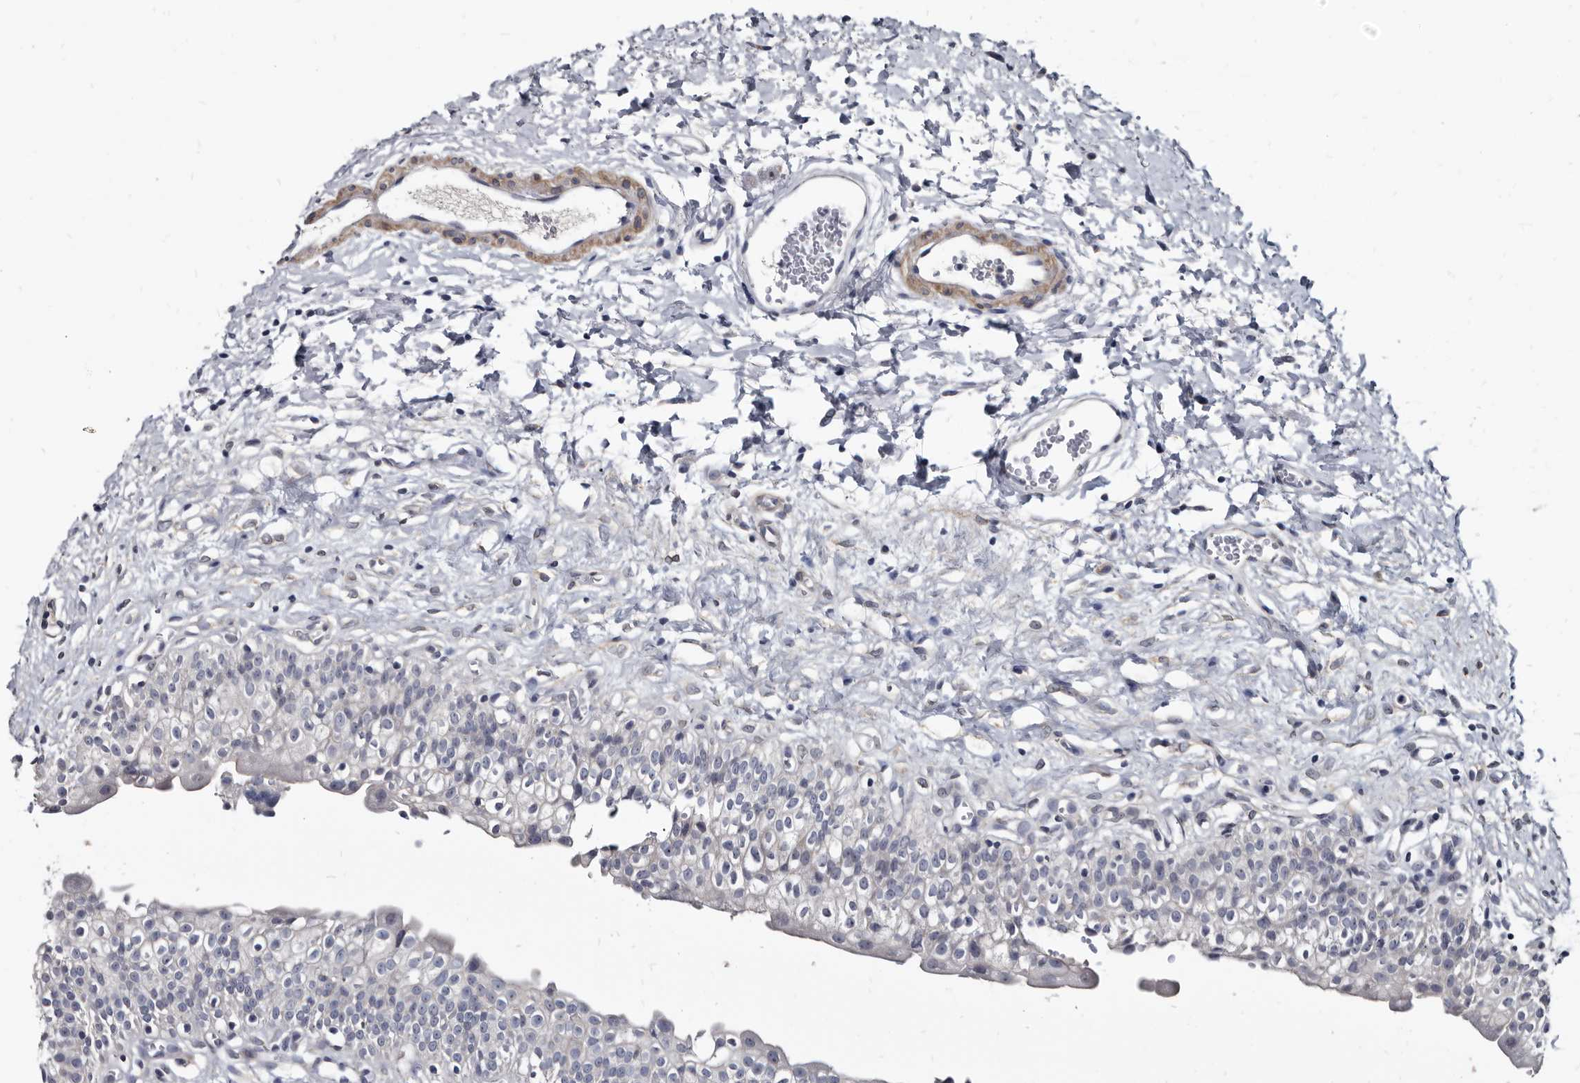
{"staining": {"intensity": "negative", "quantity": "none", "location": "none"}, "tissue": "urinary bladder", "cell_type": "Urothelial cells", "image_type": "normal", "snomed": [{"axis": "morphology", "description": "Normal tissue, NOS"}, {"axis": "topography", "description": "Urinary bladder"}], "caption": "Immunohistochemical staining of benign urinary bladder demonstrates no significant staining in urothelial cells.", "gene": "PRSS8", "patient": {"sex": "male", "age": 51}}